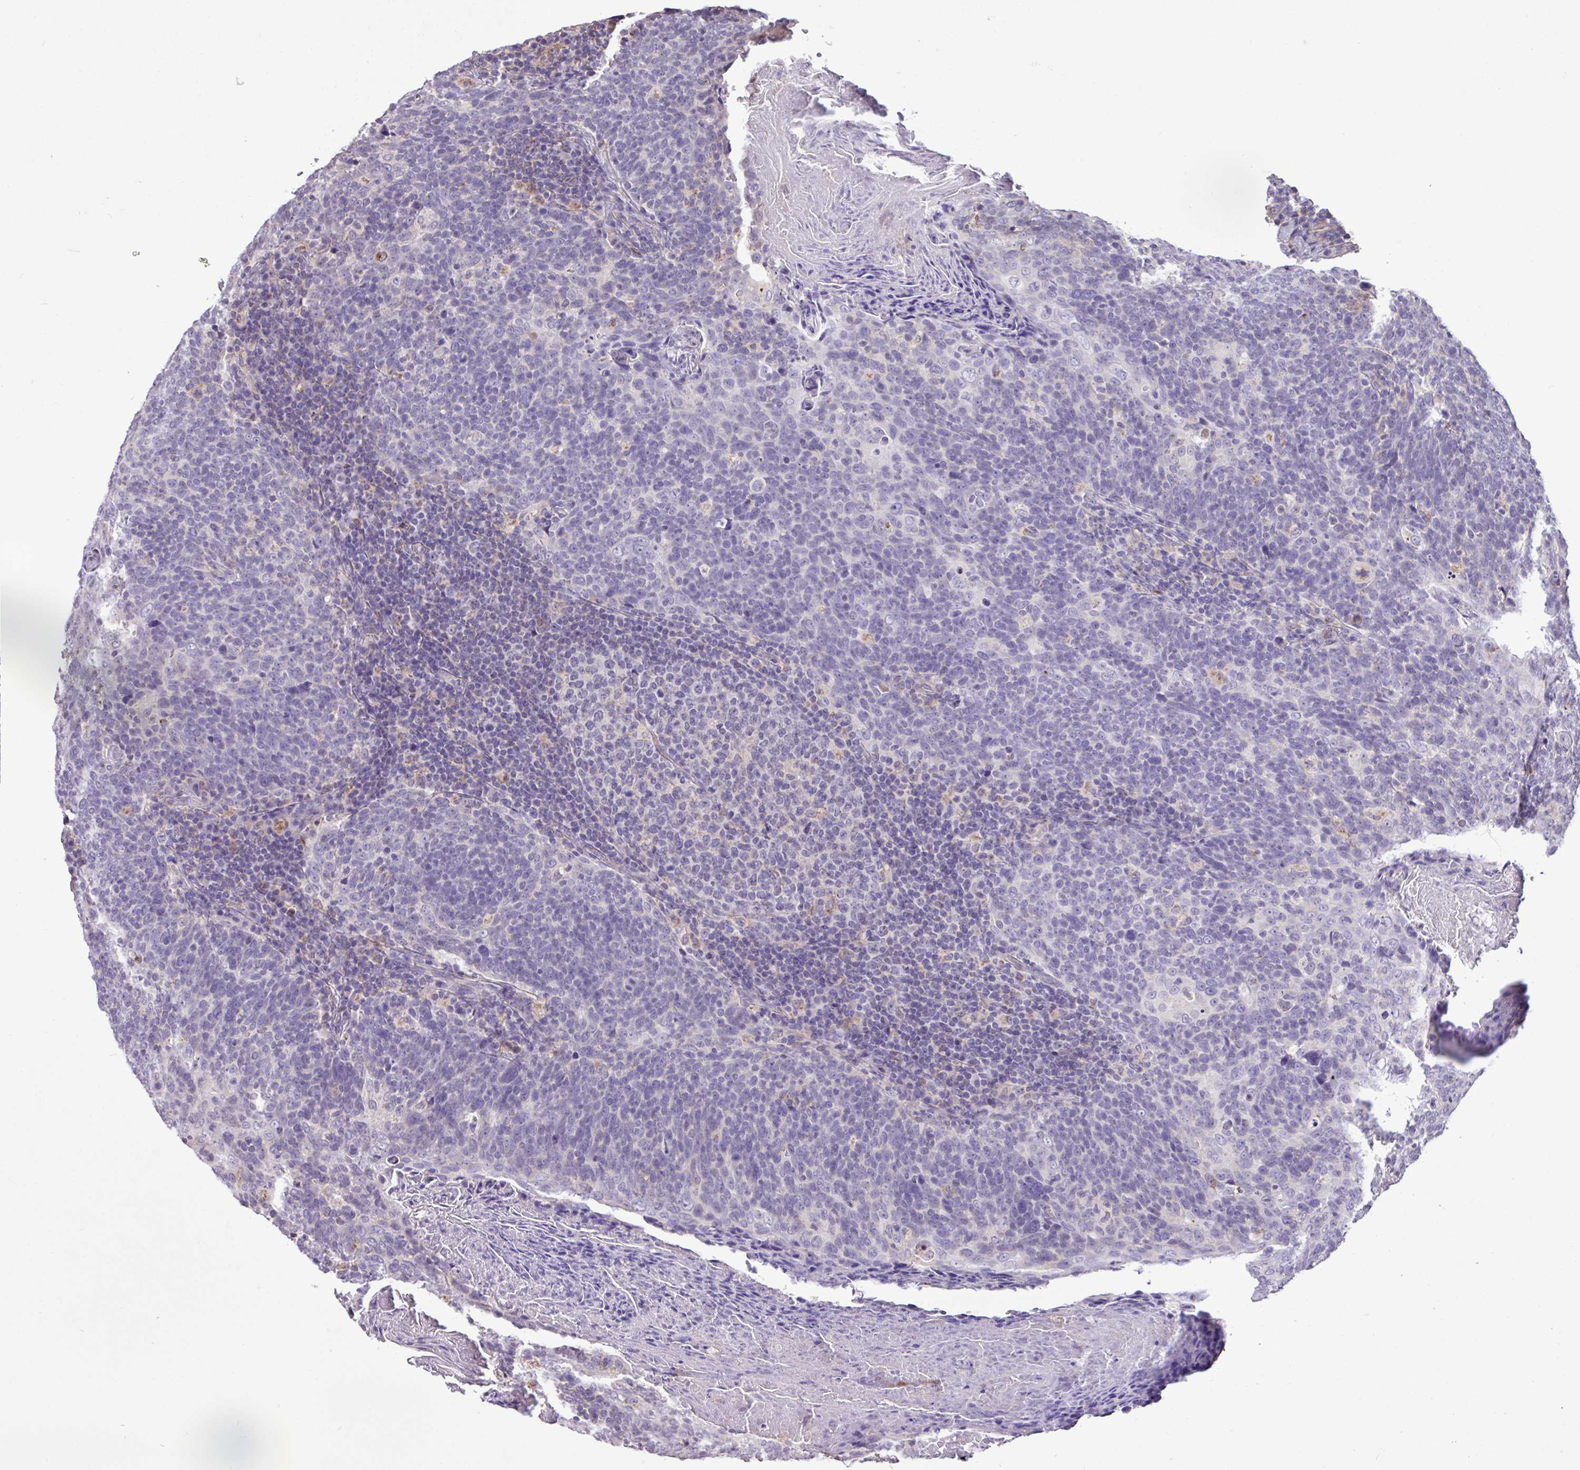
{"staining": {"intensity": "negative", "quantity": "none", "location": "none"}, "tissue": "head and neck cancer", "cell_type": "Tumor cells", "image_type": "cancer", "snomed": [{"axis": "morphology", "description": "Squamous cell carcinoma, NOS"}, {"axis": "morphology", "description": "Squamous cell carcinoma, metastatic, NOS"}, {"axis": "topography", "description": "Lymph node"}, {"axis": "topography", "description": "Head-Neck"}], "caption": "Micrograph shows no protein staining in tumor cells of metastatic squamous cell carcinoma (head and neck) tissue.", "gene": "CHST11", "patient": {"sex": "male", "age": 62}}